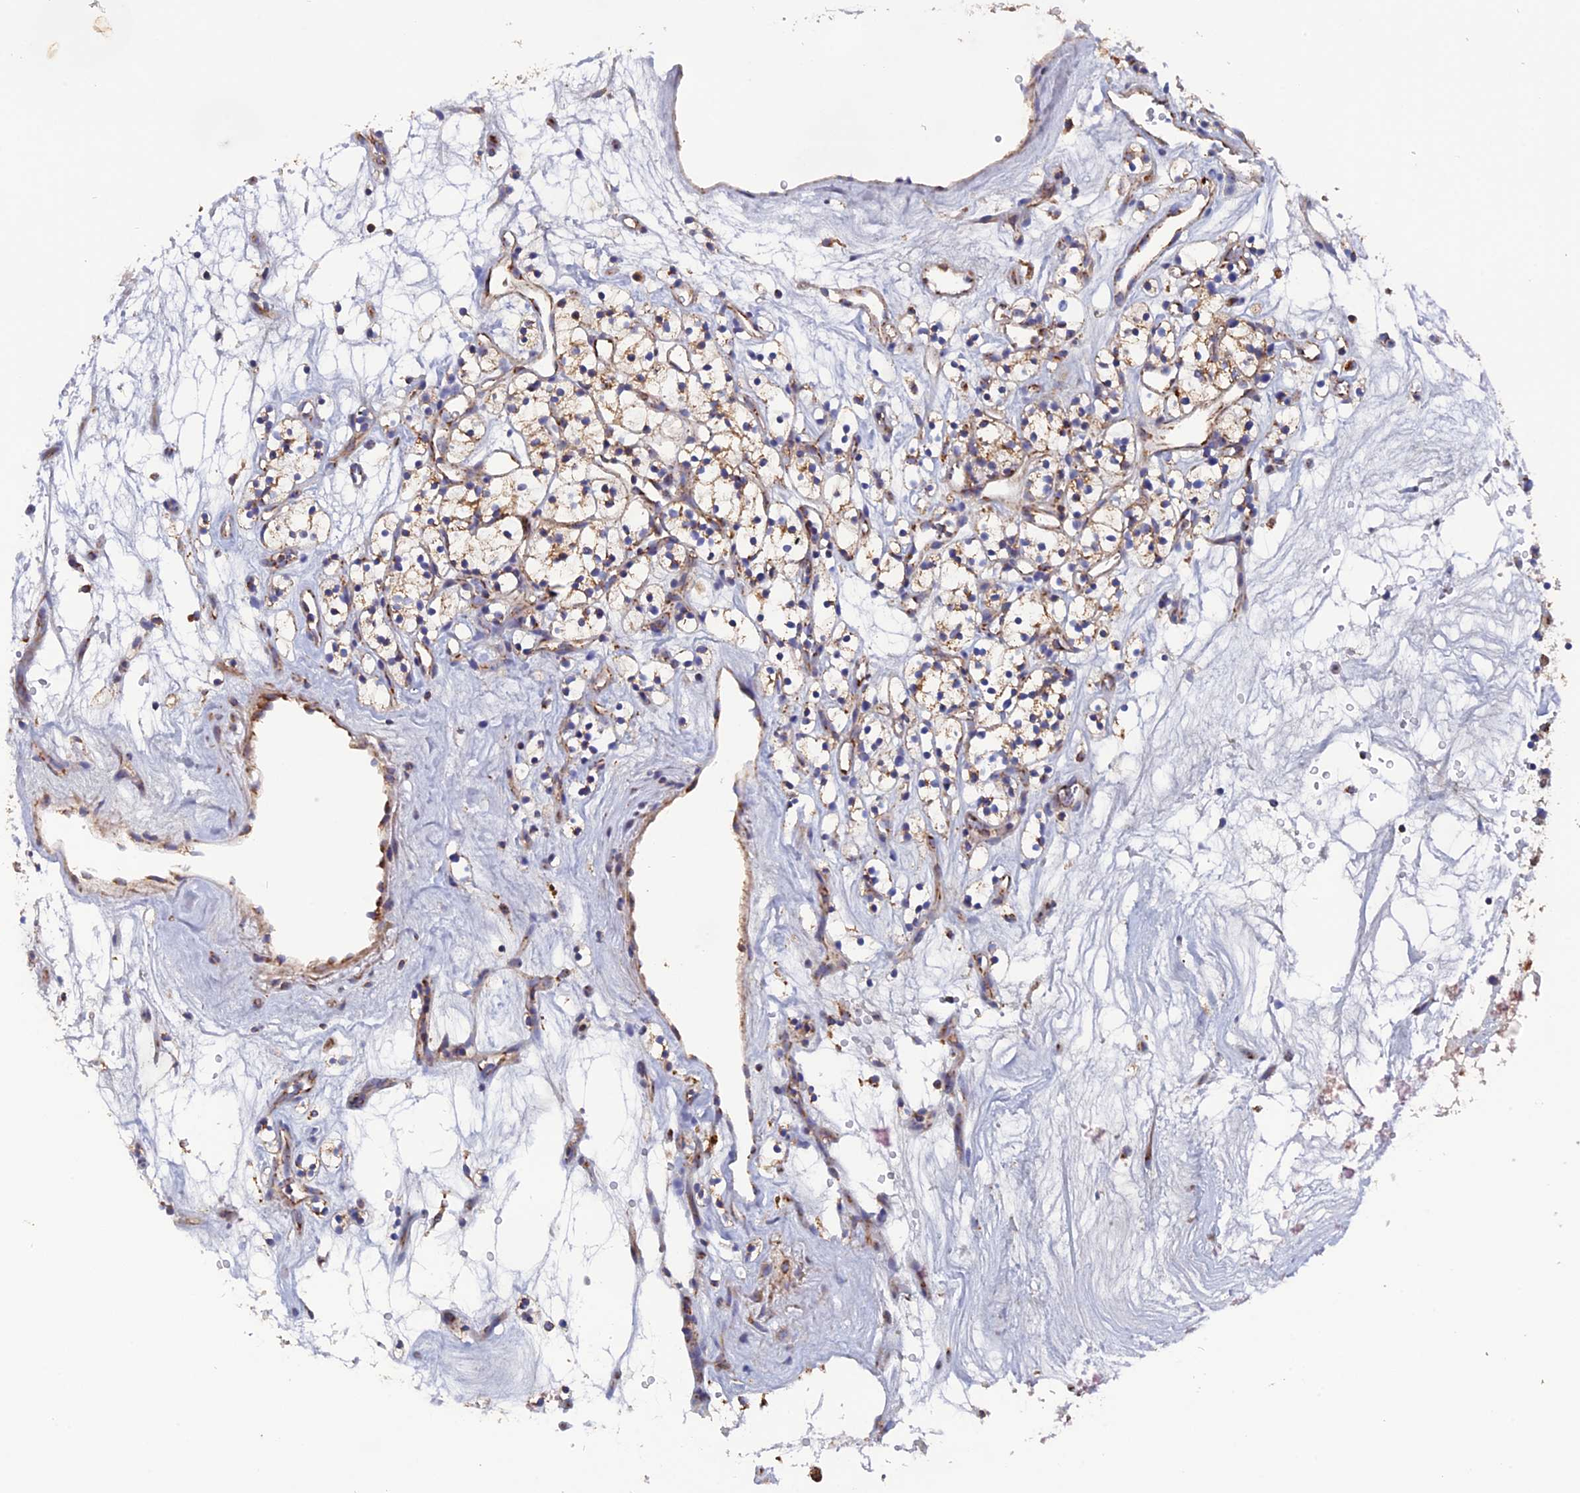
{"staining": {"intensity": "weak", "quantity": ">75%", "location": "cytoplasmic/membranous"}, "tissue": "renal cancer", "cell_type": "Tumor cells", "image_type": "cancer", "snomed": [{"axis": "morphology", "description": "Adenocarcinoma, NOS"}, {"axis": "topography", "description": "Kidney"}], "caption": "DAB (3,3'-diaminobenzidine) immunohistochemical staining of human renal adenocarcinoma exhibits weak cytoplasmic/membranous protein staining in about >75% of tumor cells.", "gene": "TGFA", "patient": {"sex": "female", "age": 57}}